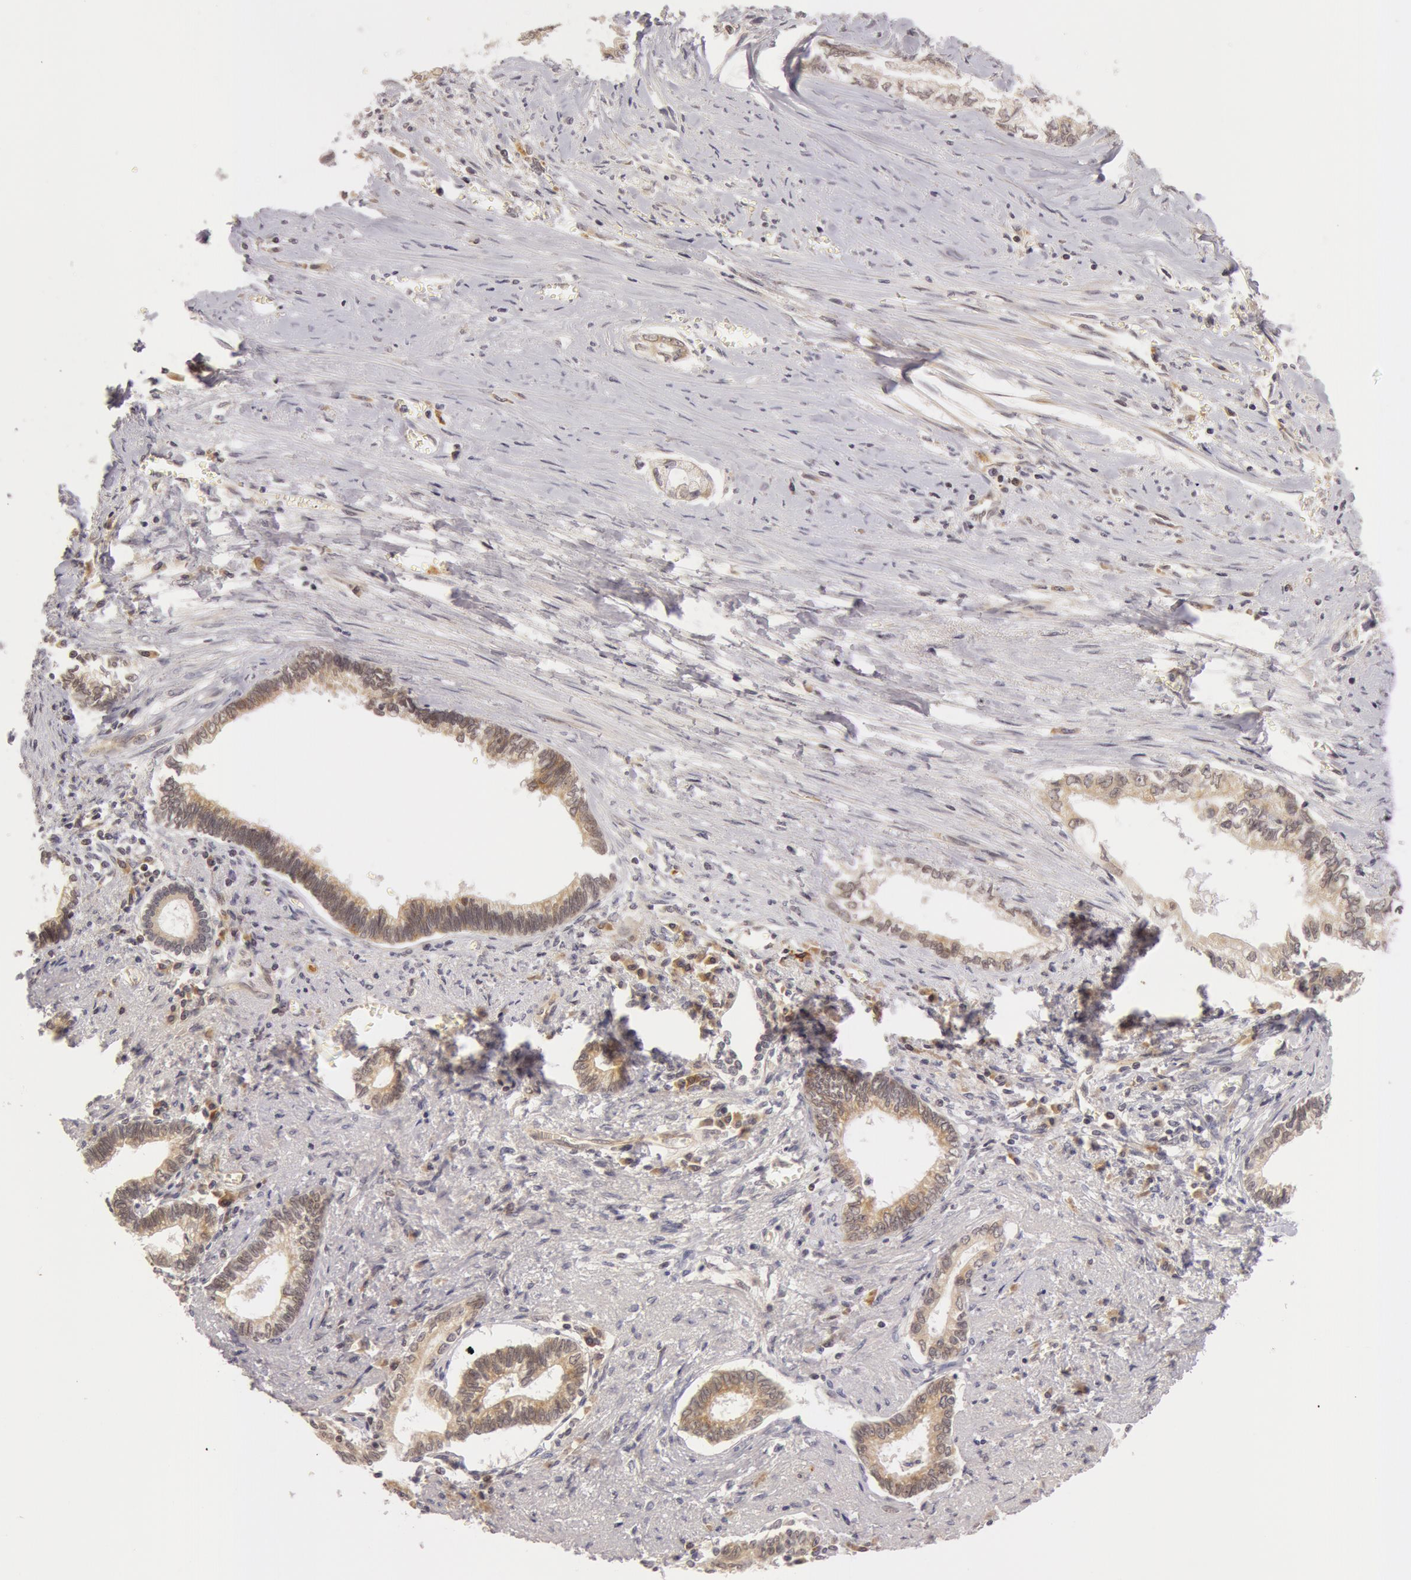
{"staining": {"intensity": "weak", "quantity": ">75%", "location": "cytoplasmic/membranous"}, "tissue": "liver cancer", "cell_type": "Tumor cells", "image_type": "cancer", "snomed": [{"axis": "morphology", "description": "Cholangiocarcinoma"}, {"axis": "topography", "description": "Liver"}], "caption": "This photomicrograph shows IHC staining of liver cancer (cholangiocarcinoma), with low weak cytoplasmic/membranous expression in approximately >75% of tumor cells.", "gene": "SYTL4", "patient": {"sex": "male", "age": 57}}